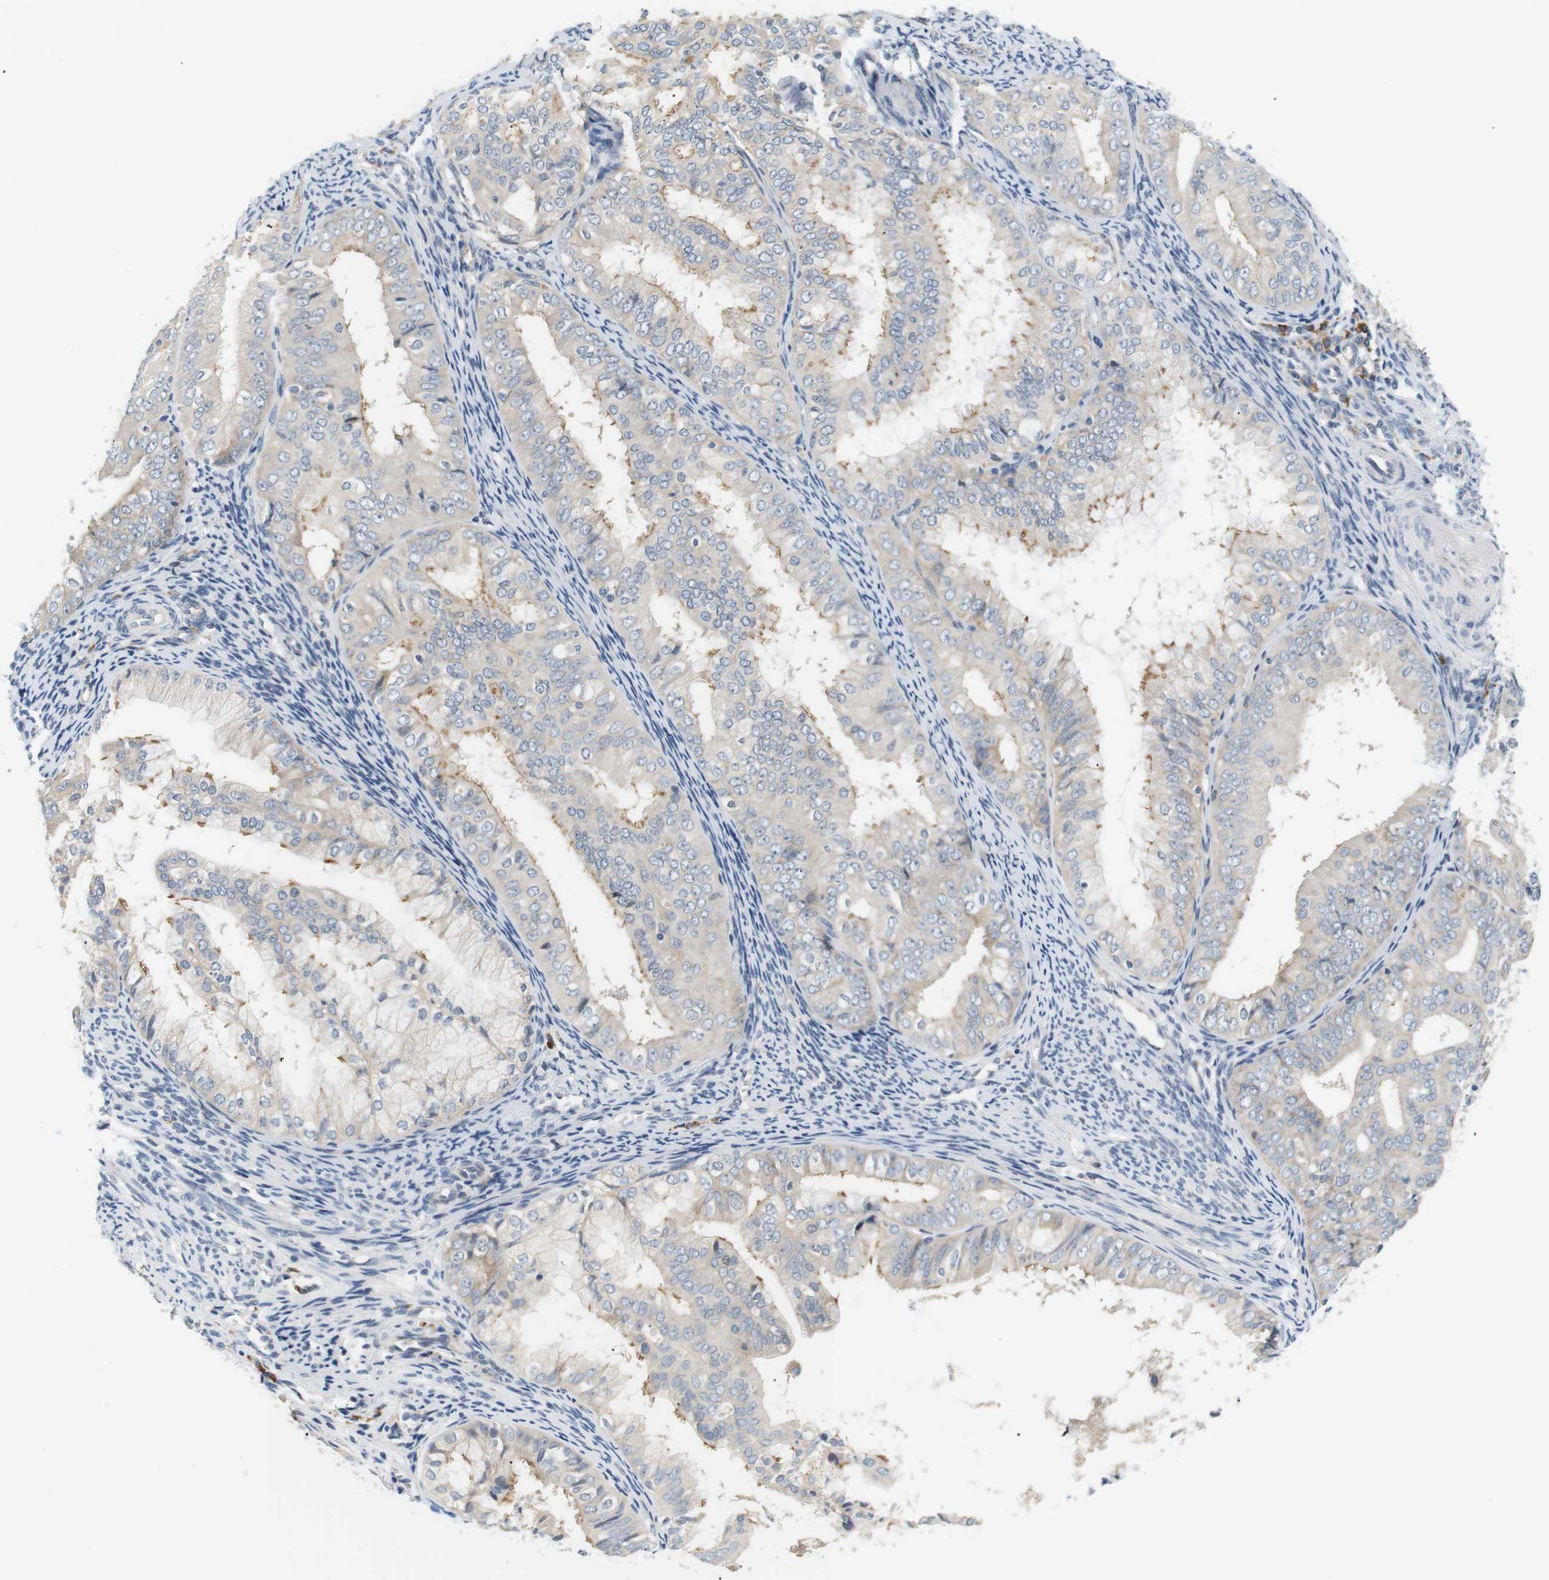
{"staining": {"intensity": "moderate", "quantity": "<25%", "location": "cytoplasmic/membranous"}, "tissue": "endometrial cancer", "cell_type": "Tumor cells", "image_type": "cancer", "snomed": [{"axis": "morphology", "description": "Adenocarcinoma, NOS"}, {"axis": "topography", "description": "Endometrium"}], "caption": "Brown immunohistochemical staining in human adenocarcinoma (endometrial) shows moderate cytoplasmic/membranous expression in approximately <25% of tumor cells.", "gene": "EVA1C", "patient": {"sex": "female", "age": 63}}